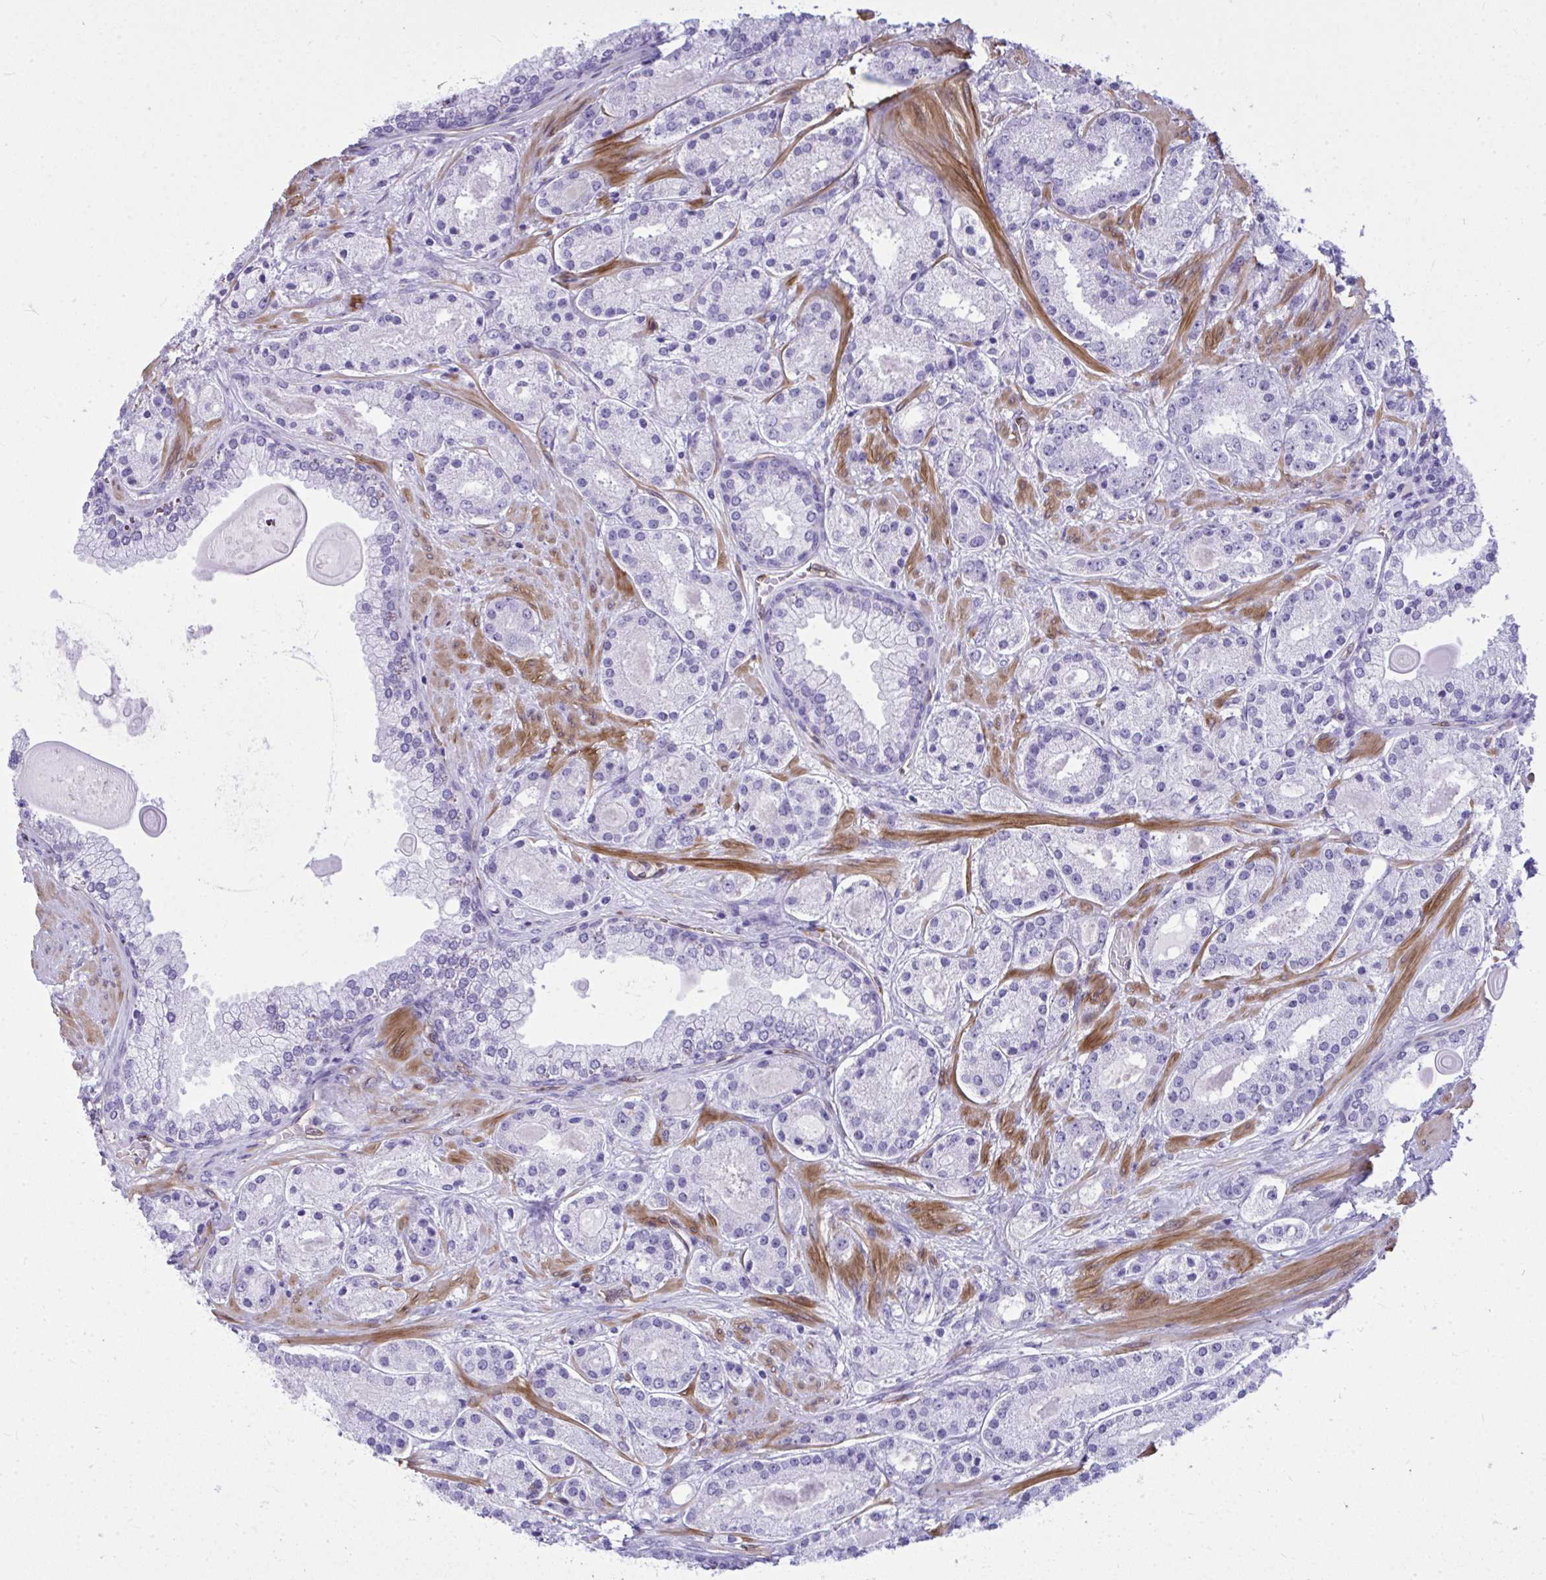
{"staining": {"intensity": "negative", "quantity": "none", "location": "none"}, "tissue": "prostate cancer", "cell_type": "Tumor cells", "image_type": "cancer", "snomed": [{"axis": "morphology", "description": "Adenocarcinoma, High grade"}, {"axis": "topography", "description": "Prostate"}], "caption": "Tumor cells are negative for brown protein staining in prostate cancer (high-grade adenocarcinoma). (DAB (3,3'-diaminobenzidine) immunohistochemistry (IHC) visualized using brightfield microscopy, high magnification).", "gene": "LIMS2", "patient": {"sex": "male", "age": 67}}